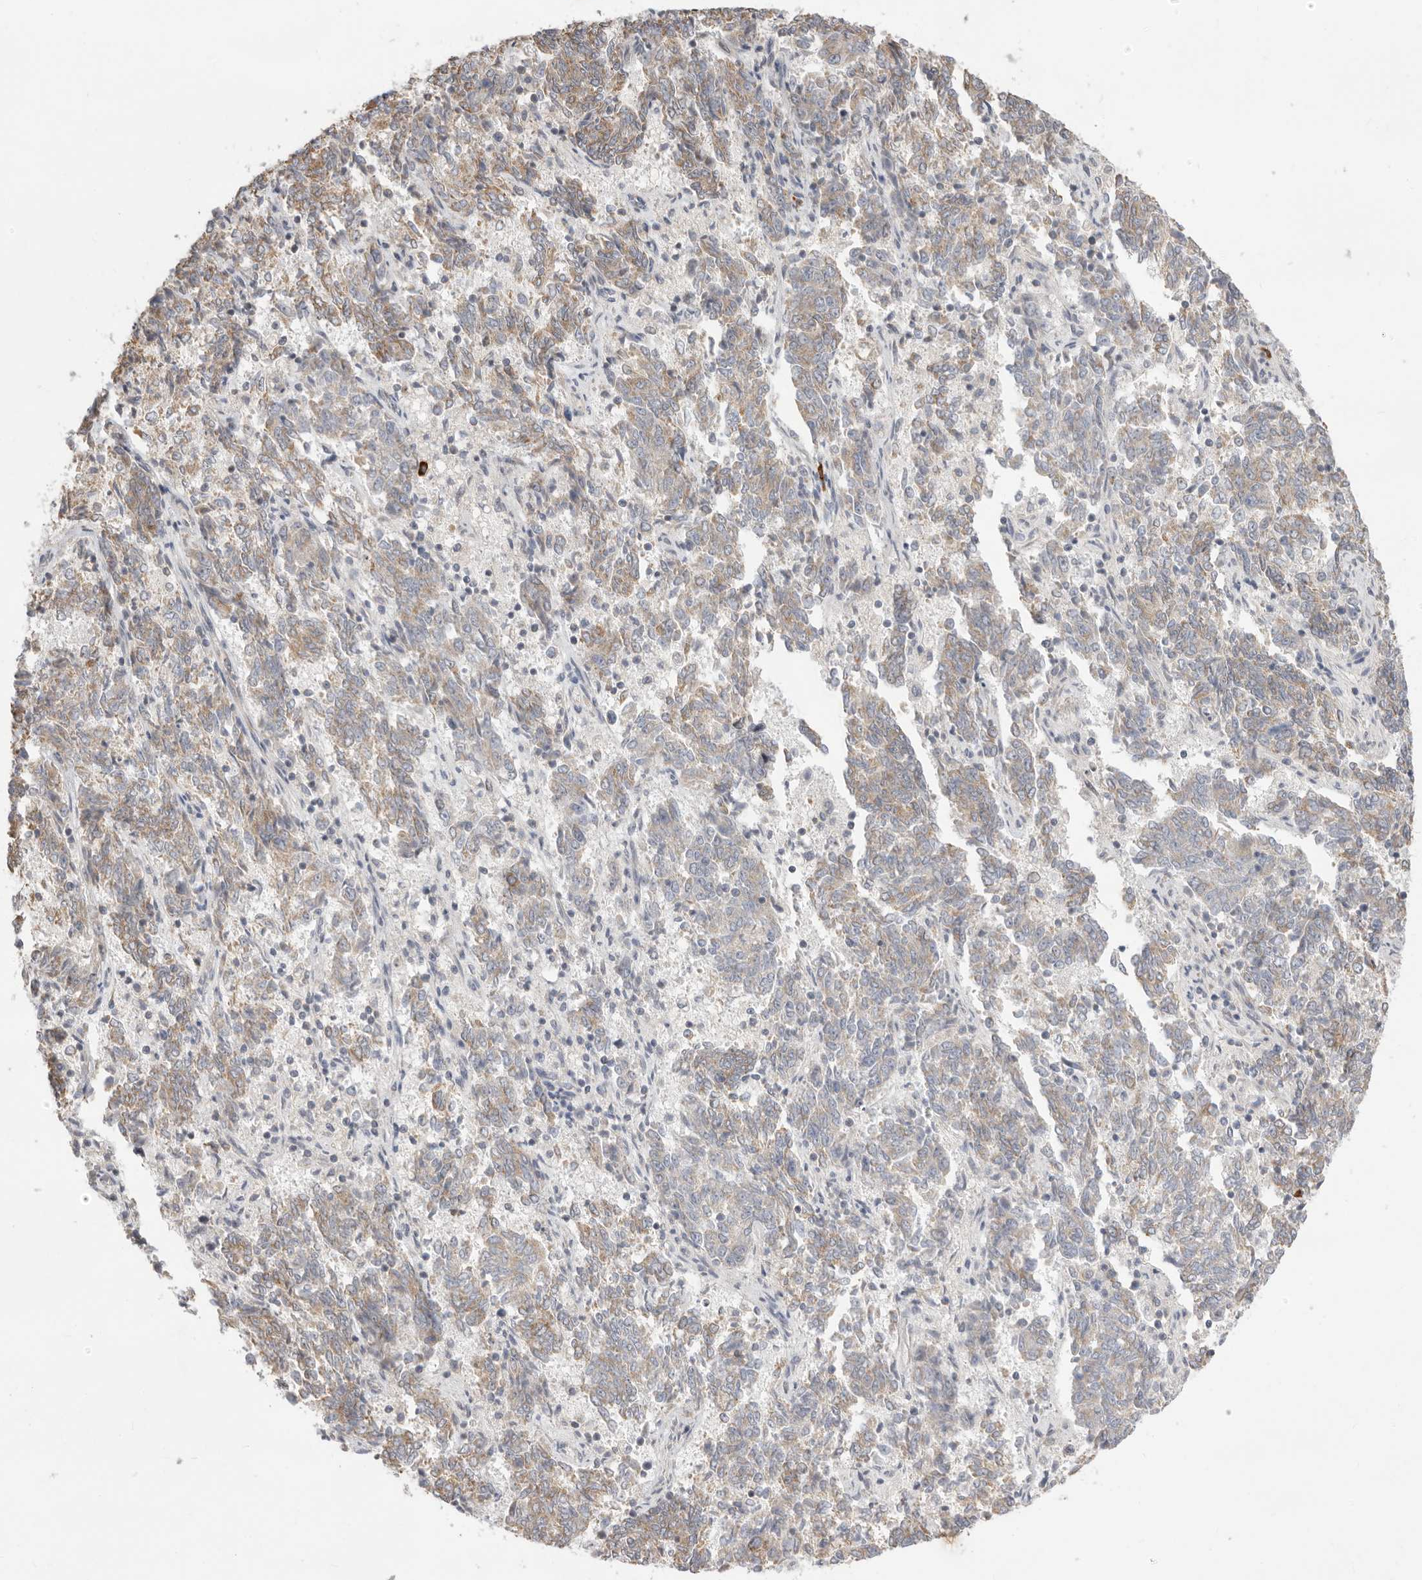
{"staining": {"intensity": "moderate", "quantity": "25%-75%", "location": "cytoplasmic/membranous"}, "tissue": "endometrial cancer", "cell_type": "Tumor cells", "image_type": "cancer", "snomed": [{"axis": "morphology", "description": "Adenocarcinoma, NOS"}, {"axis": "topography", "description": "Endometrium"}], "caption": "This histopathology image demonstrates endometrial cancer stained with immunohistochemistry (IHC) to label a protein in brown. The cytoplasmic/membranous of tumor cells show moderate positivity for the protein. Nuclei are counter-stained blue.", "gene": "USH1C", "patient": {"sex": "female", "age": 80}}